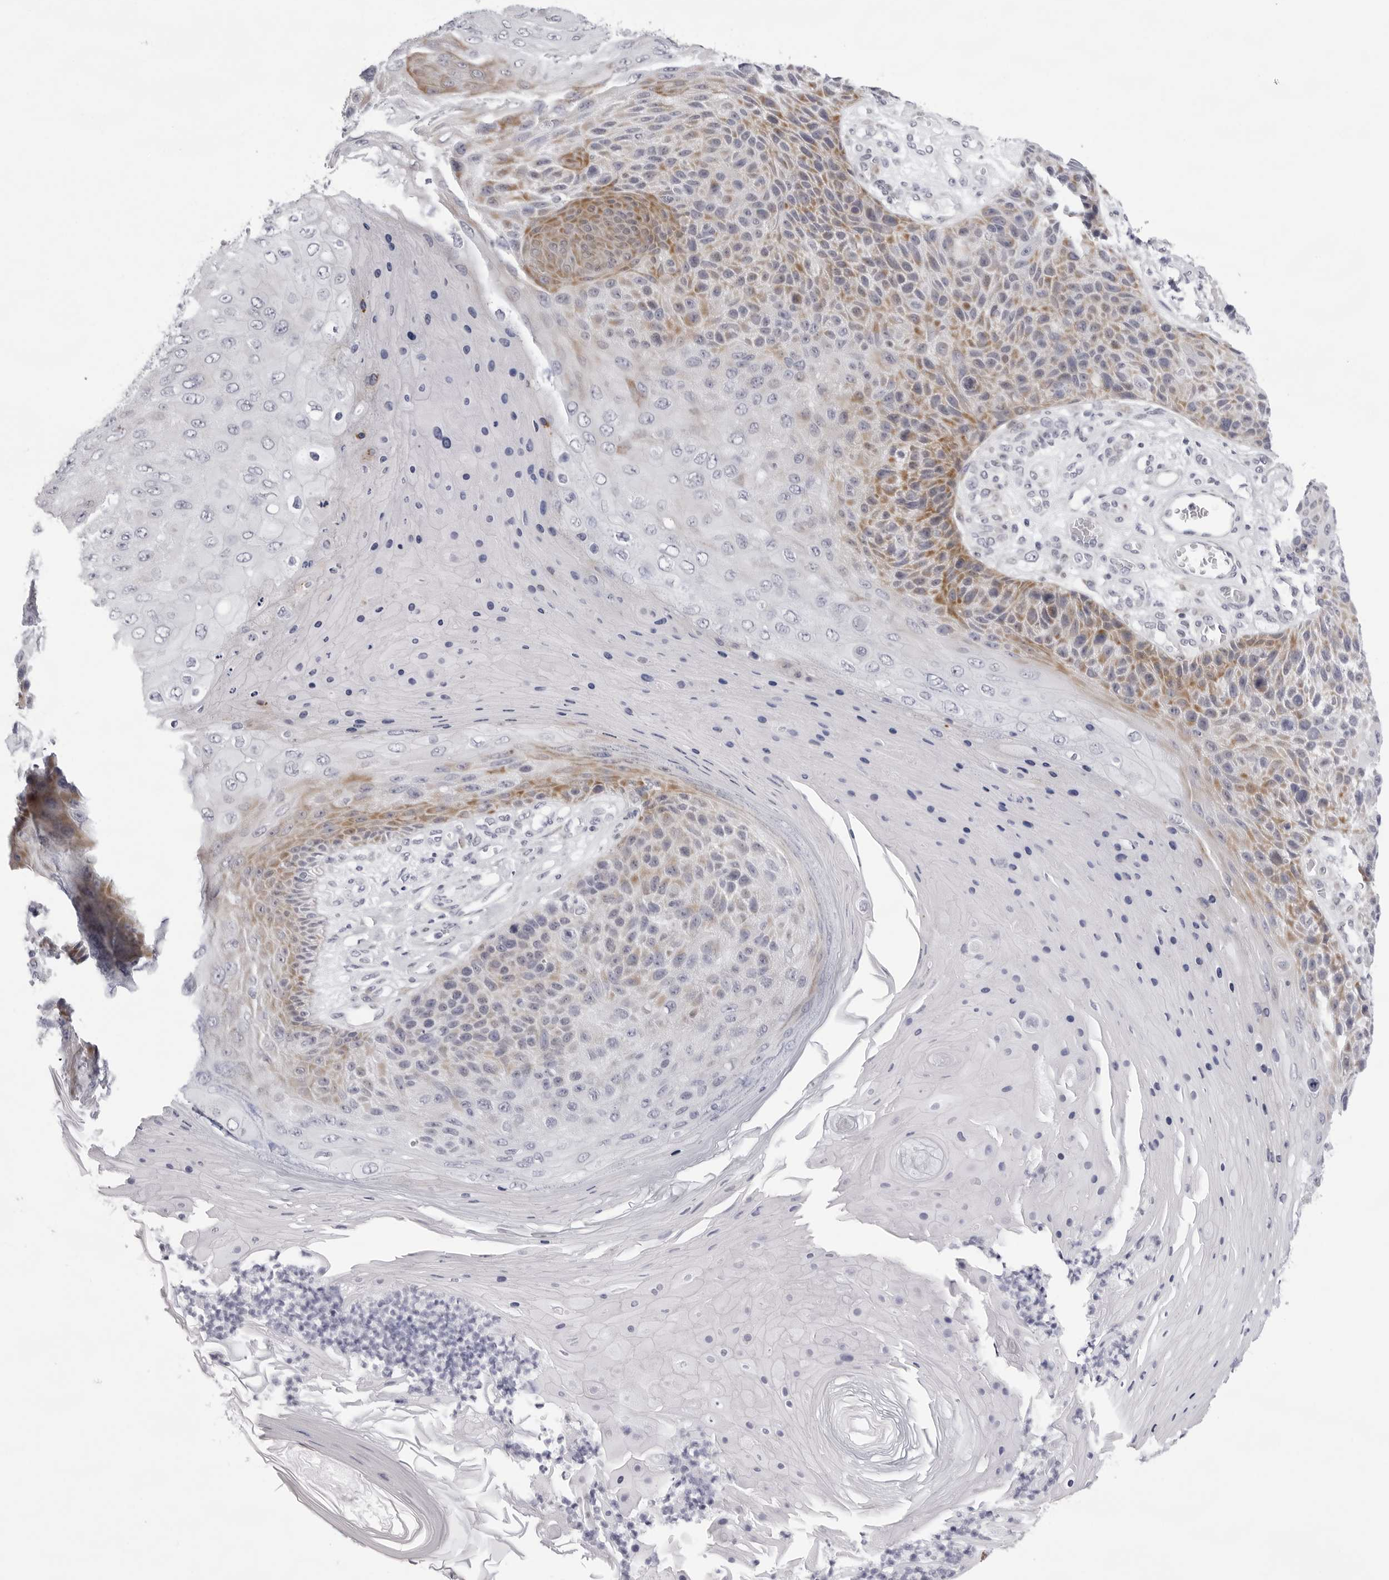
{"staining": {"intensity": "moderate", "quantity": "25%-75%", "location": "cytoplasmic/membranous"}, "tissue": "skin cancer", "cell_type": "Tumor cells", "image_type": "cancer", "snomed": [{"axis": "morphology", "description": "Squamous cell carcinoma, NOS"}, {"axis": "topography", "description": "Skin"}], "caption": "Skin squamous cell carcinoma stained with a brown dye demonstrates moderate cytoplasmic/membranous positive expression in about 25%-75% of tumor cells.", "gene": "SMIM2", "patient": {"sex": "female", "age": 88}}